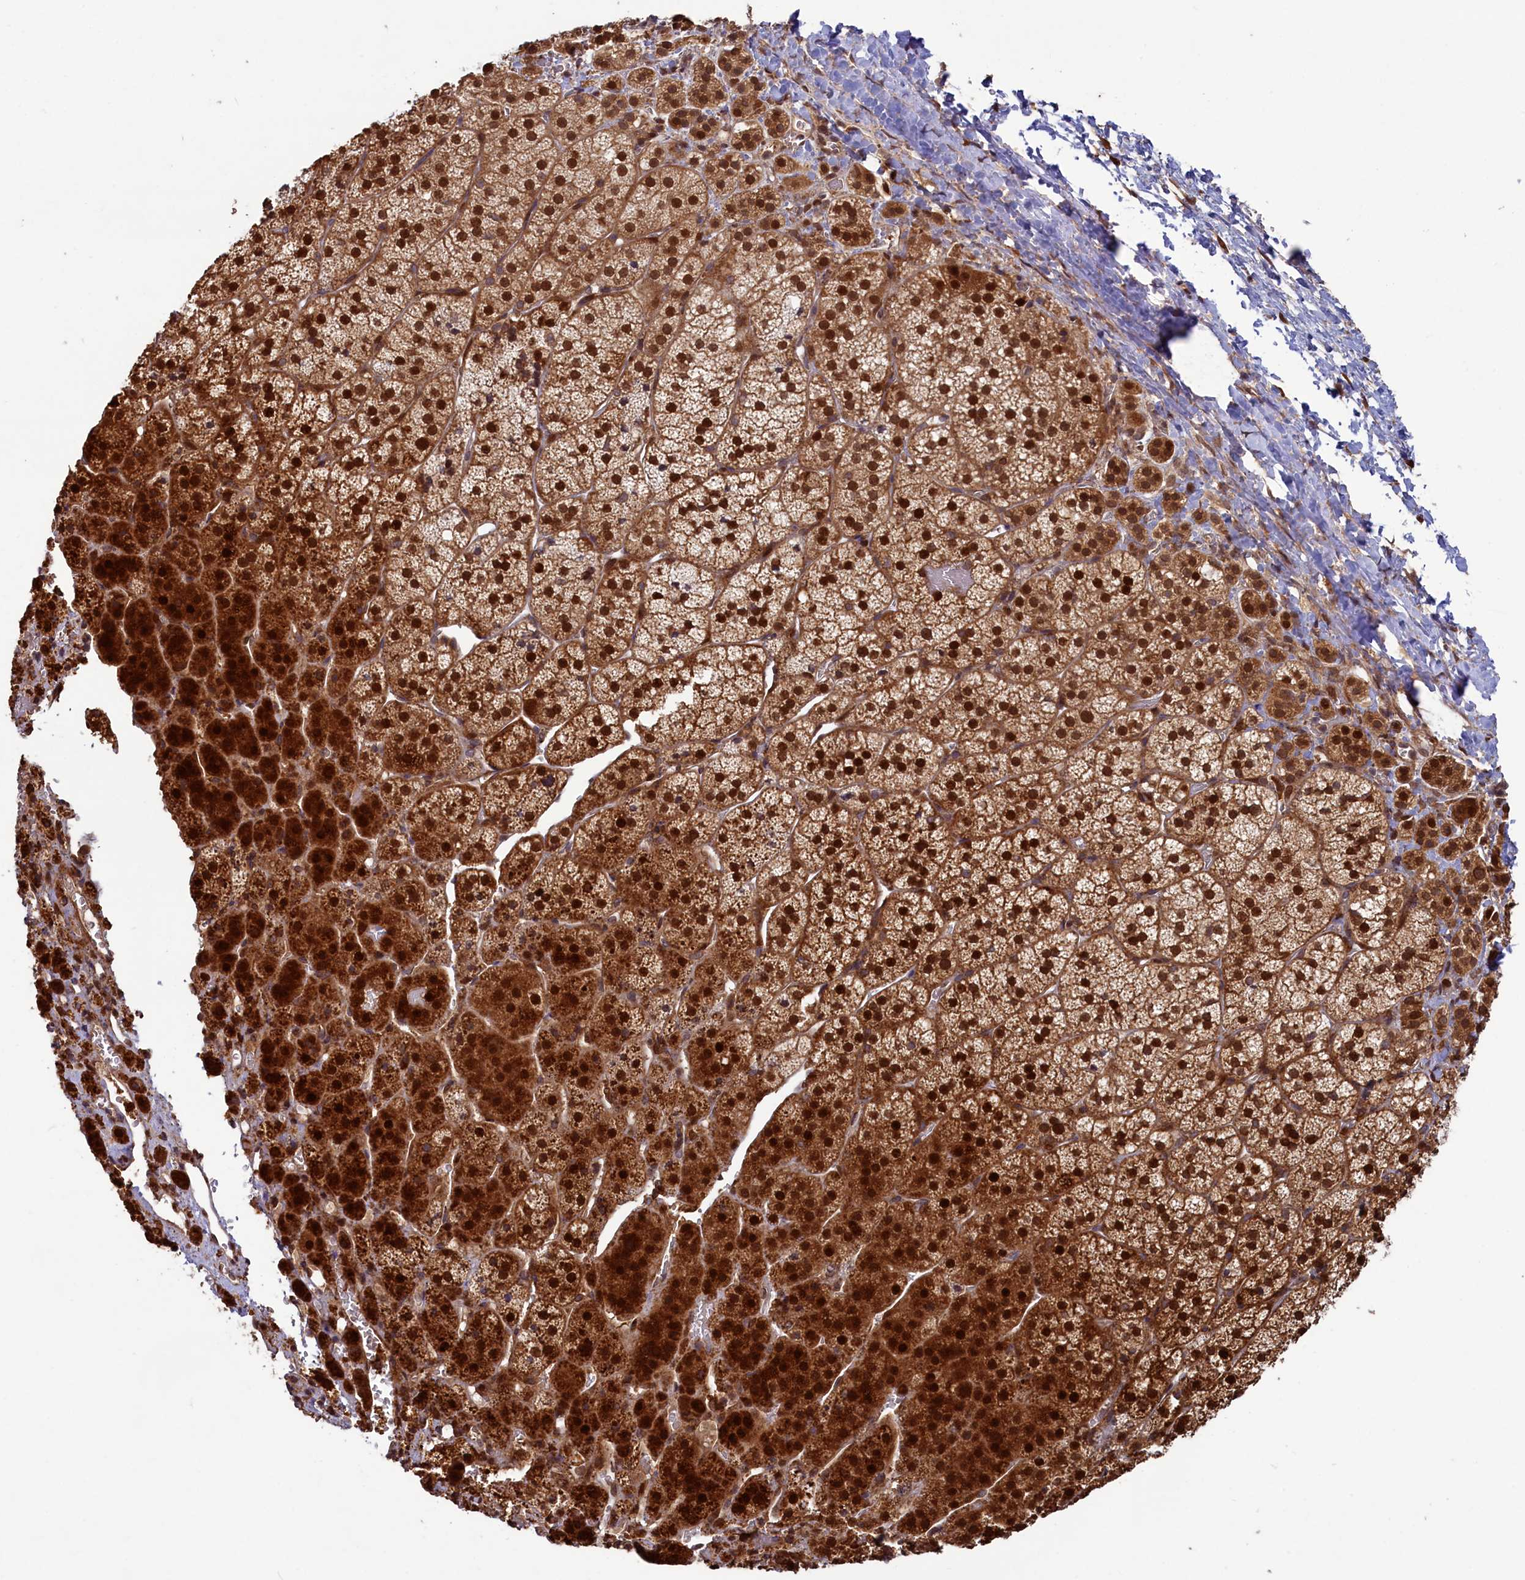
{"staining": {"intensity": "strong", "quantity": ">75%", "location": "cytoplasmic/membranous,nuclear"}, "tissue": "adrenal gland", "cell_type": "Glandular cells", "image_type": "normal", "snomed": [{"axis": "morphology", "description": "Normal tissue, NOS"}, {"axis": "topography", "description": "Adrenal gland"}], "caption": "Immunohistochemistry (DAB (3,3'-diaminobenzidine)) staining of normal human adrenal gland demonstrates strong cytoplasmic/membranous,nuclear protein staining in approximately >75% of glandular cells.", "gene": "NAE1", "patient": {"sex": "female", "age": 44}}